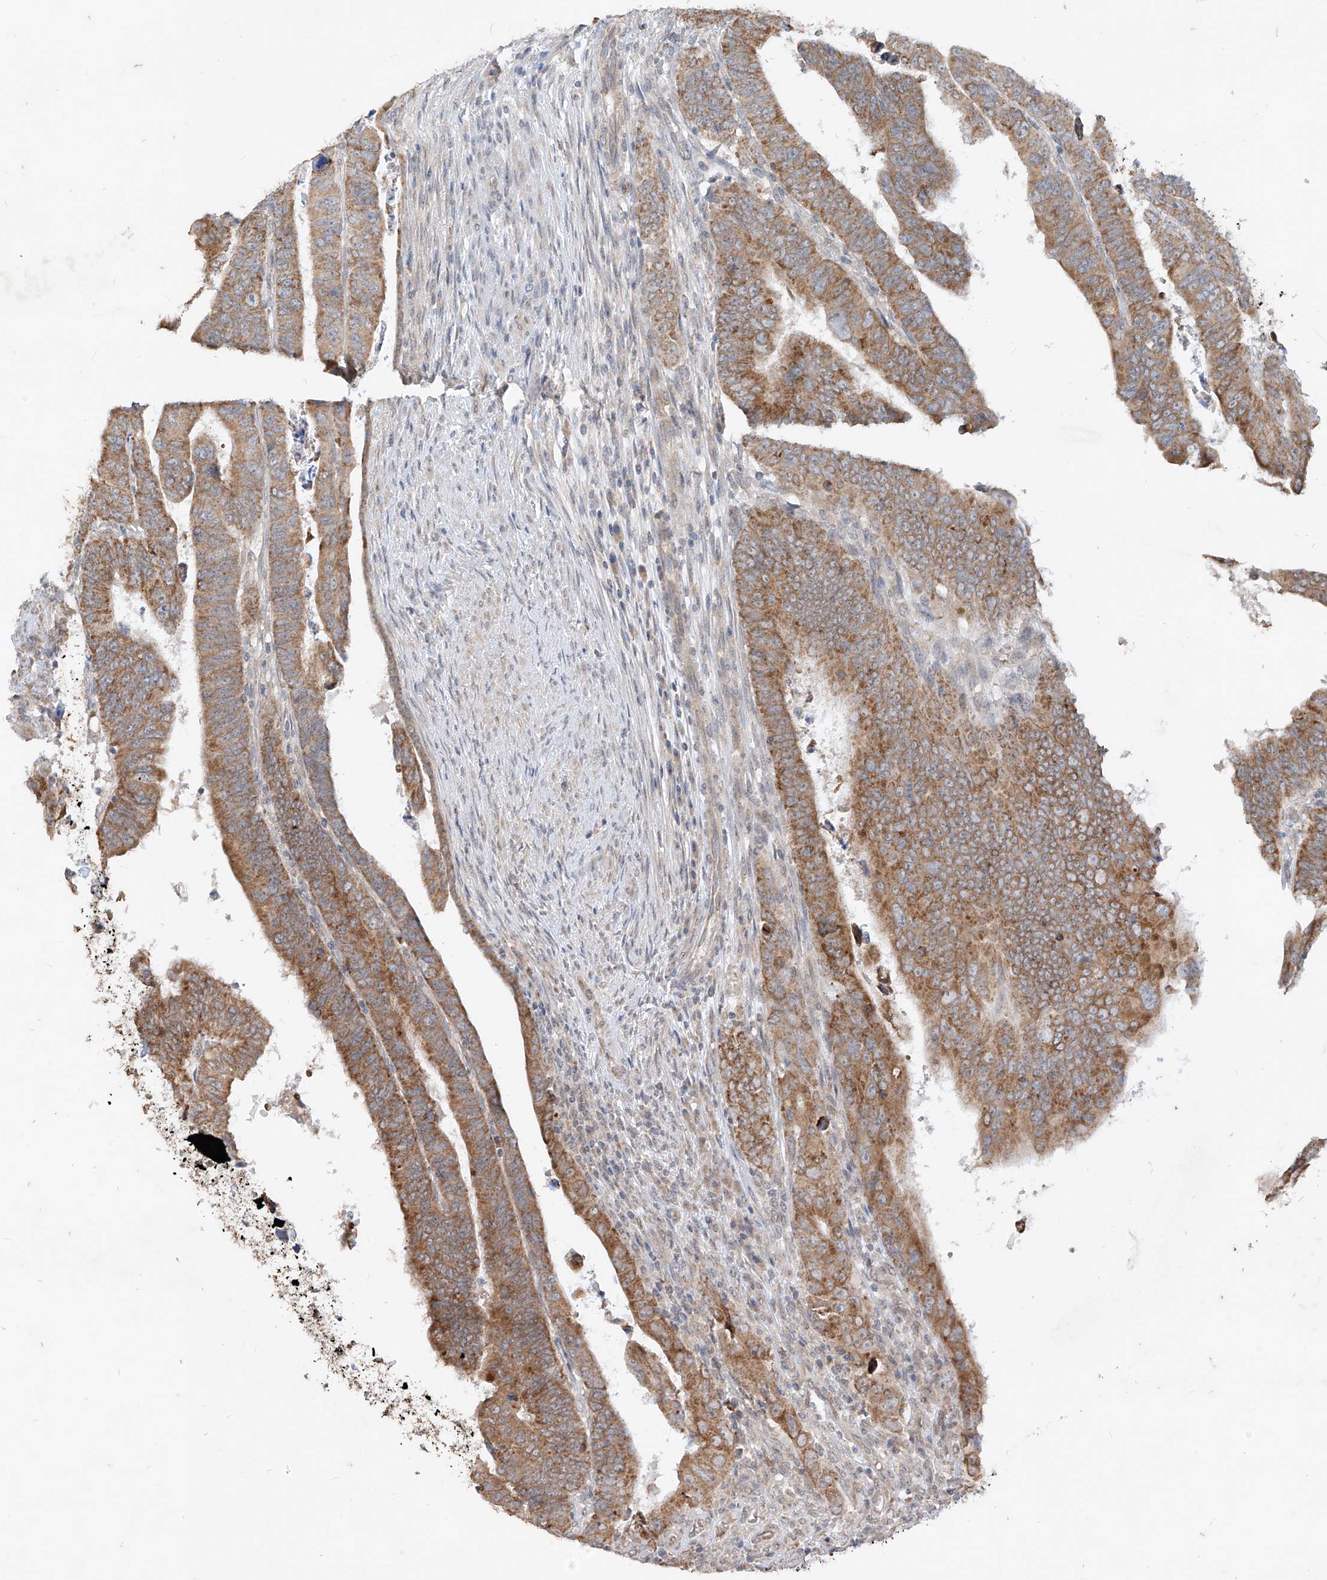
{"staining": {"intensity": "moderate", "quantity": ">75%", "location": "cytoplasmic/membranous"}, "tissue": "colorectal cancer", "cell_type": "Tumor cells", "image_type": "cancer", "snomed": [{"axis": "morphology", "description": "Normal tissue, NOS"}, {"axis": "morphology", "description": "Adenocarcinoma, NOS"}, {"axis": "topography", "description": "Rectum"}], "caption": "Colorectal cancer stained with a protein marker demonstrates moderate staining in tumor cells.", "gene": "MTUS2", "patient": {"sex": "female", "age": 65}}